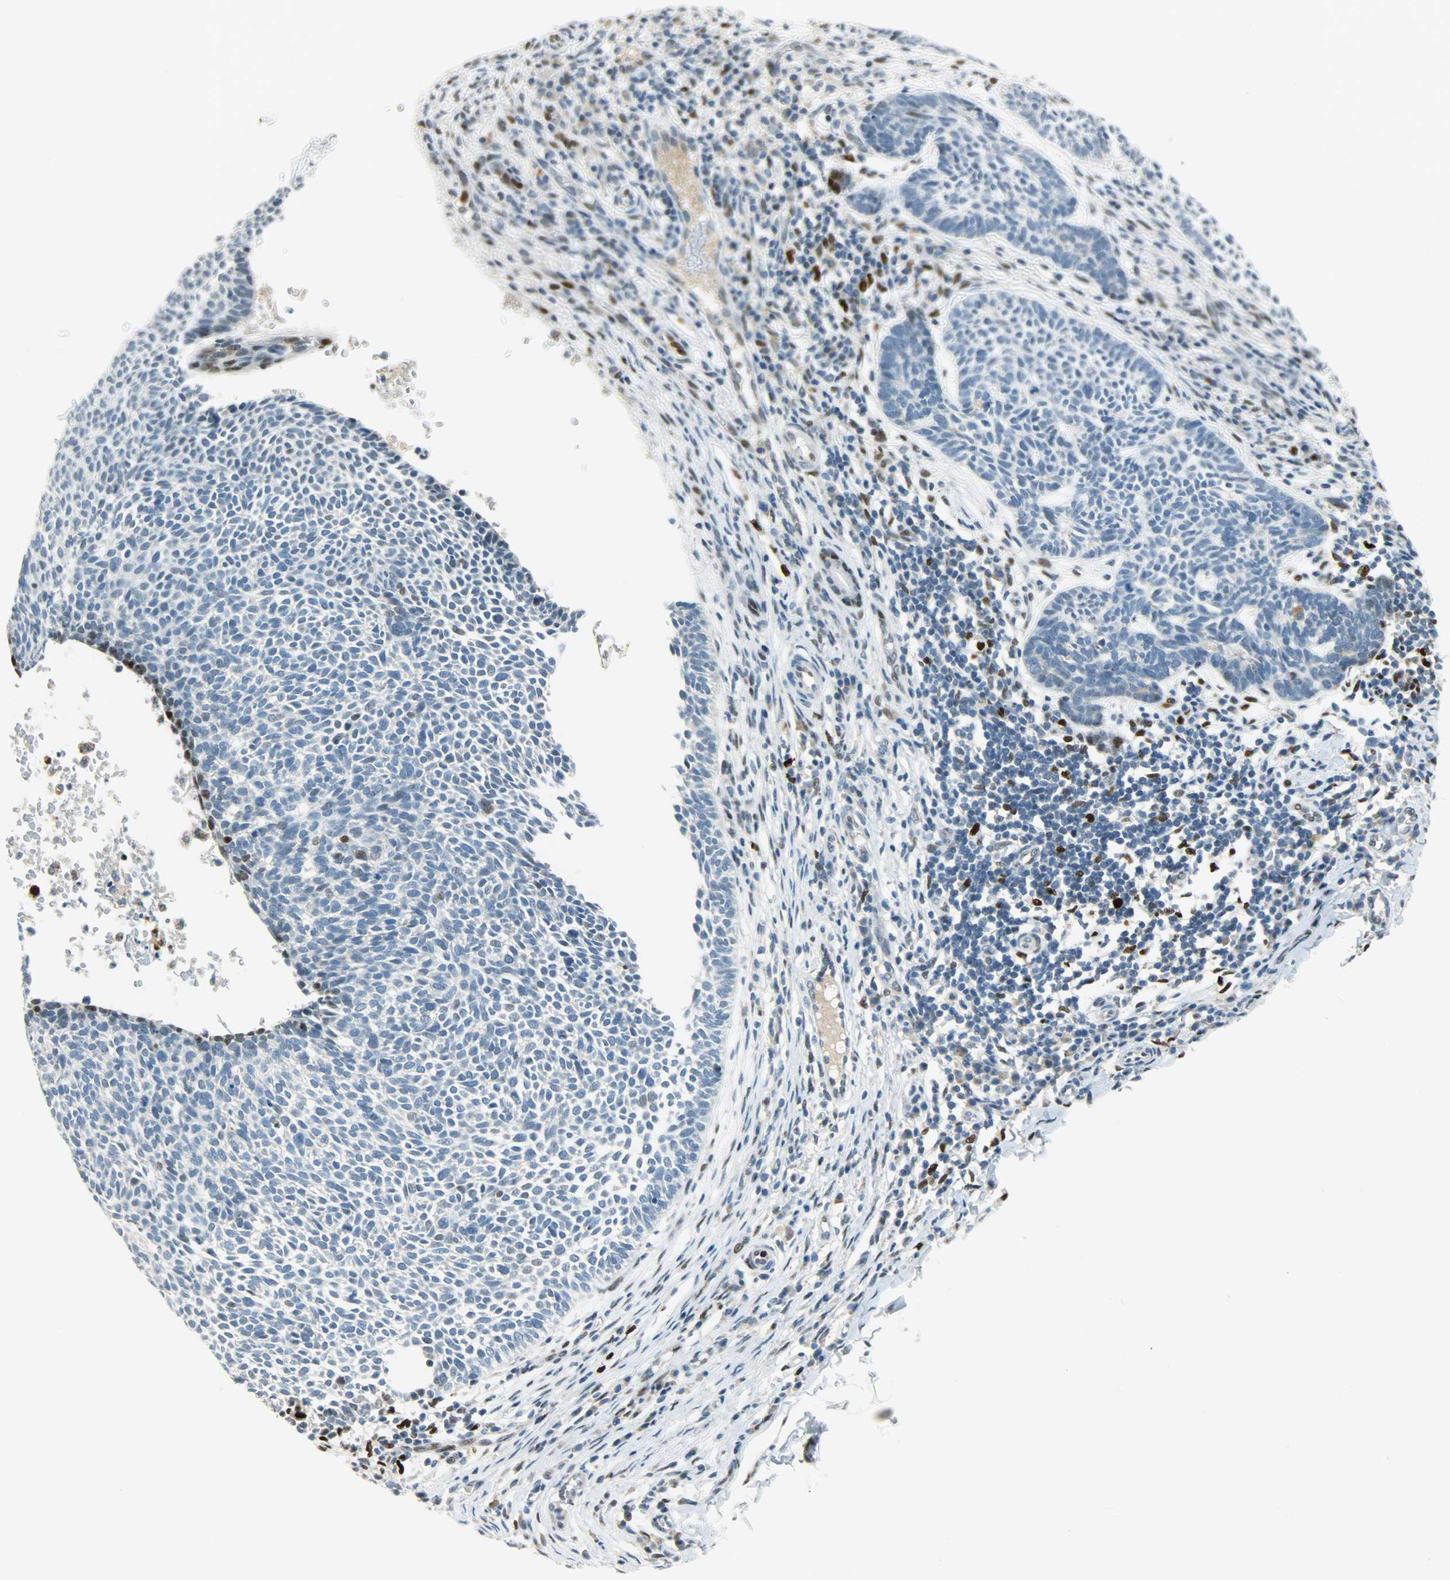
{"staining": {"intensity": "negative", "quantity": "none", "location": "none"}, "tissue": "skin cancer", "cell_type": "Tumor cells", "image_type": "cancer", "snomed": [{"axis": "morphology", "description": "Normal tissue, NOS"}, {"axis": "morphology", "description": "Basal cell carcinoma"}, {"axis": "topography", "description": "Skin"}], "caption": "Skin basal cell carcinoma was stained to show a protein in brown. There is no significant staining in tumor cells.", "gene": "JUNB", "patient": {"sex": "male", "age": 87}}